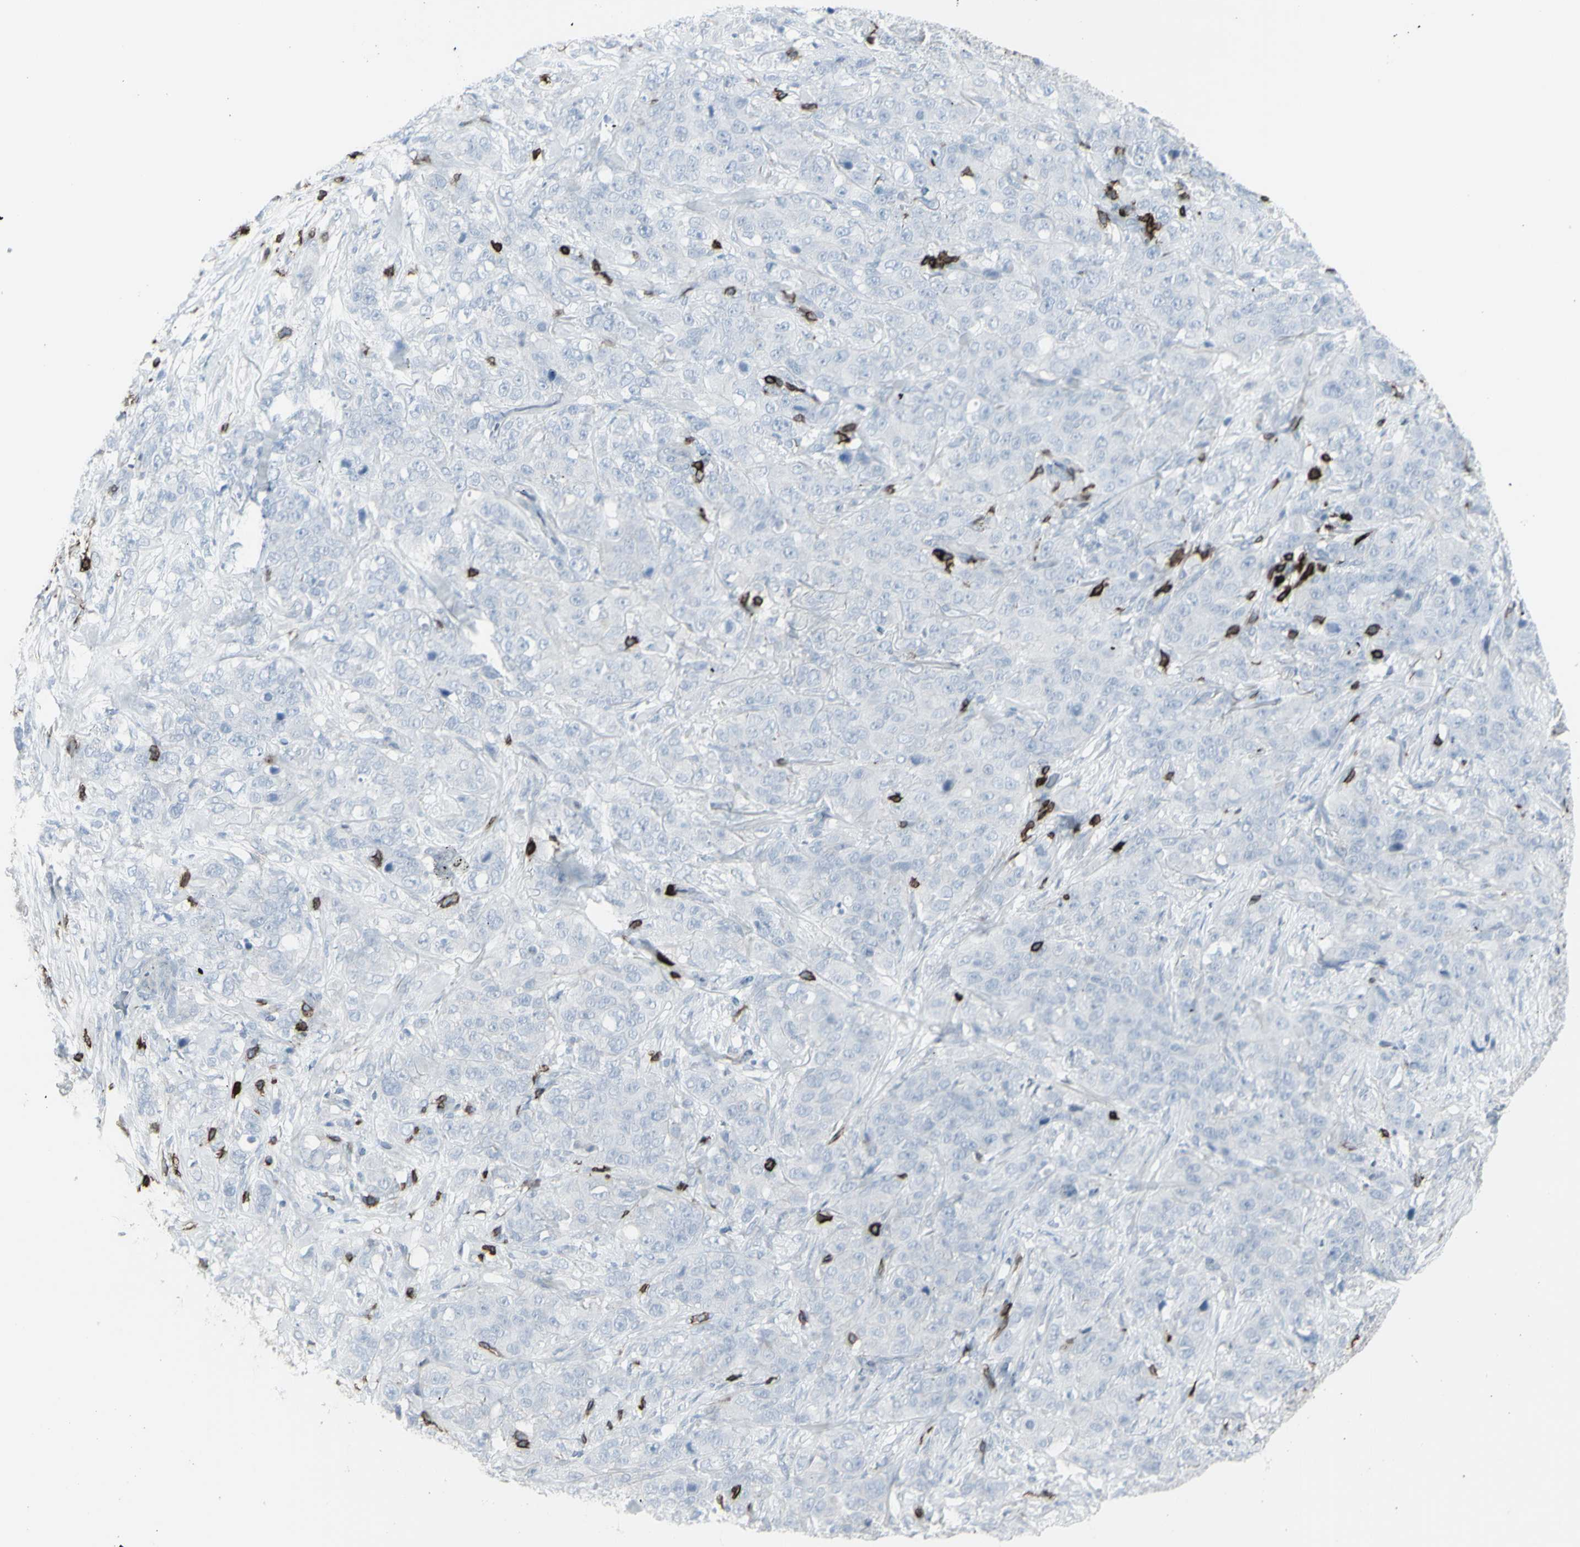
{"staining": {"intensity": "negative", "quantity": "none", "location": "none"}, "tissue": "stomach cancer", "cell_type": "Tumor cells", "image_type": "cancer", "snomed": [{"axis": "morphology", "description": "Adenocarcinoma, NOS"}, {"axis": "topography", "description": "Stomach"}], "caption": "Immunohistochemical staining of human stomach cancer exhibits no significant positivity in tumor cells.", "gene": "CD247", "patient": {"sex": "male", "age": 48}}